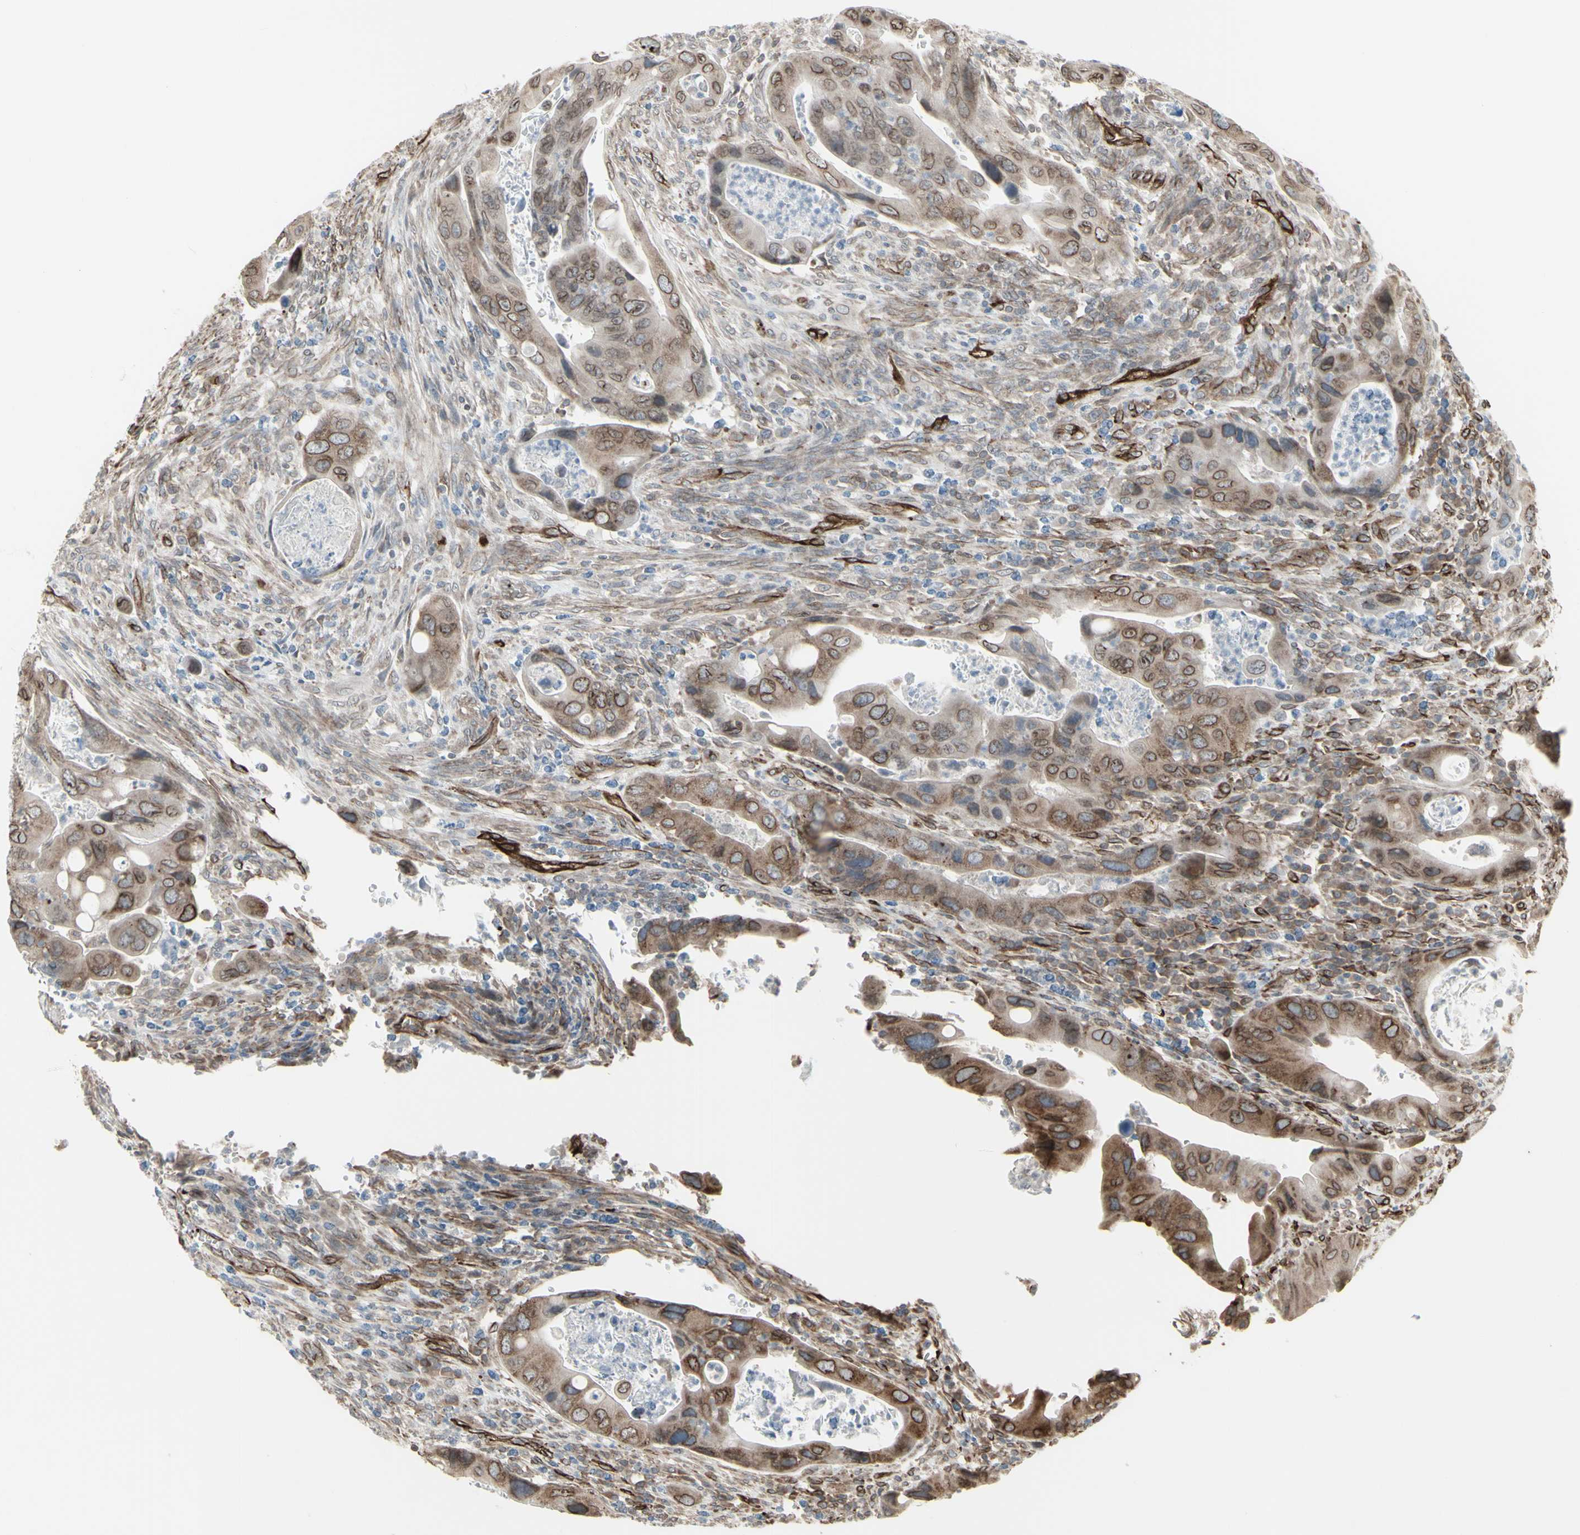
{"staining": {"intensity": "moderate", "quantity": ">75%", "location": "cytoplasmic/membranous,nuclear"}, "tissue": "colorectal cancer", "cell_type": "Tumor cells", "image_type": "cancer", "snomed": [{"axis": "morphology", "description": "Adenocarcinoma, NOS"}, {"axis": "topography", "description": "Rectum"}], "caption": "A brown stain highlights moderate cytoplasmic/membranous and nuclear positivity of a protein in colorectal cancer tumor cells. Nuclei are stained in blue.", "gene": "DTX3L", "patient": {"sex": "female", "age": 57}}